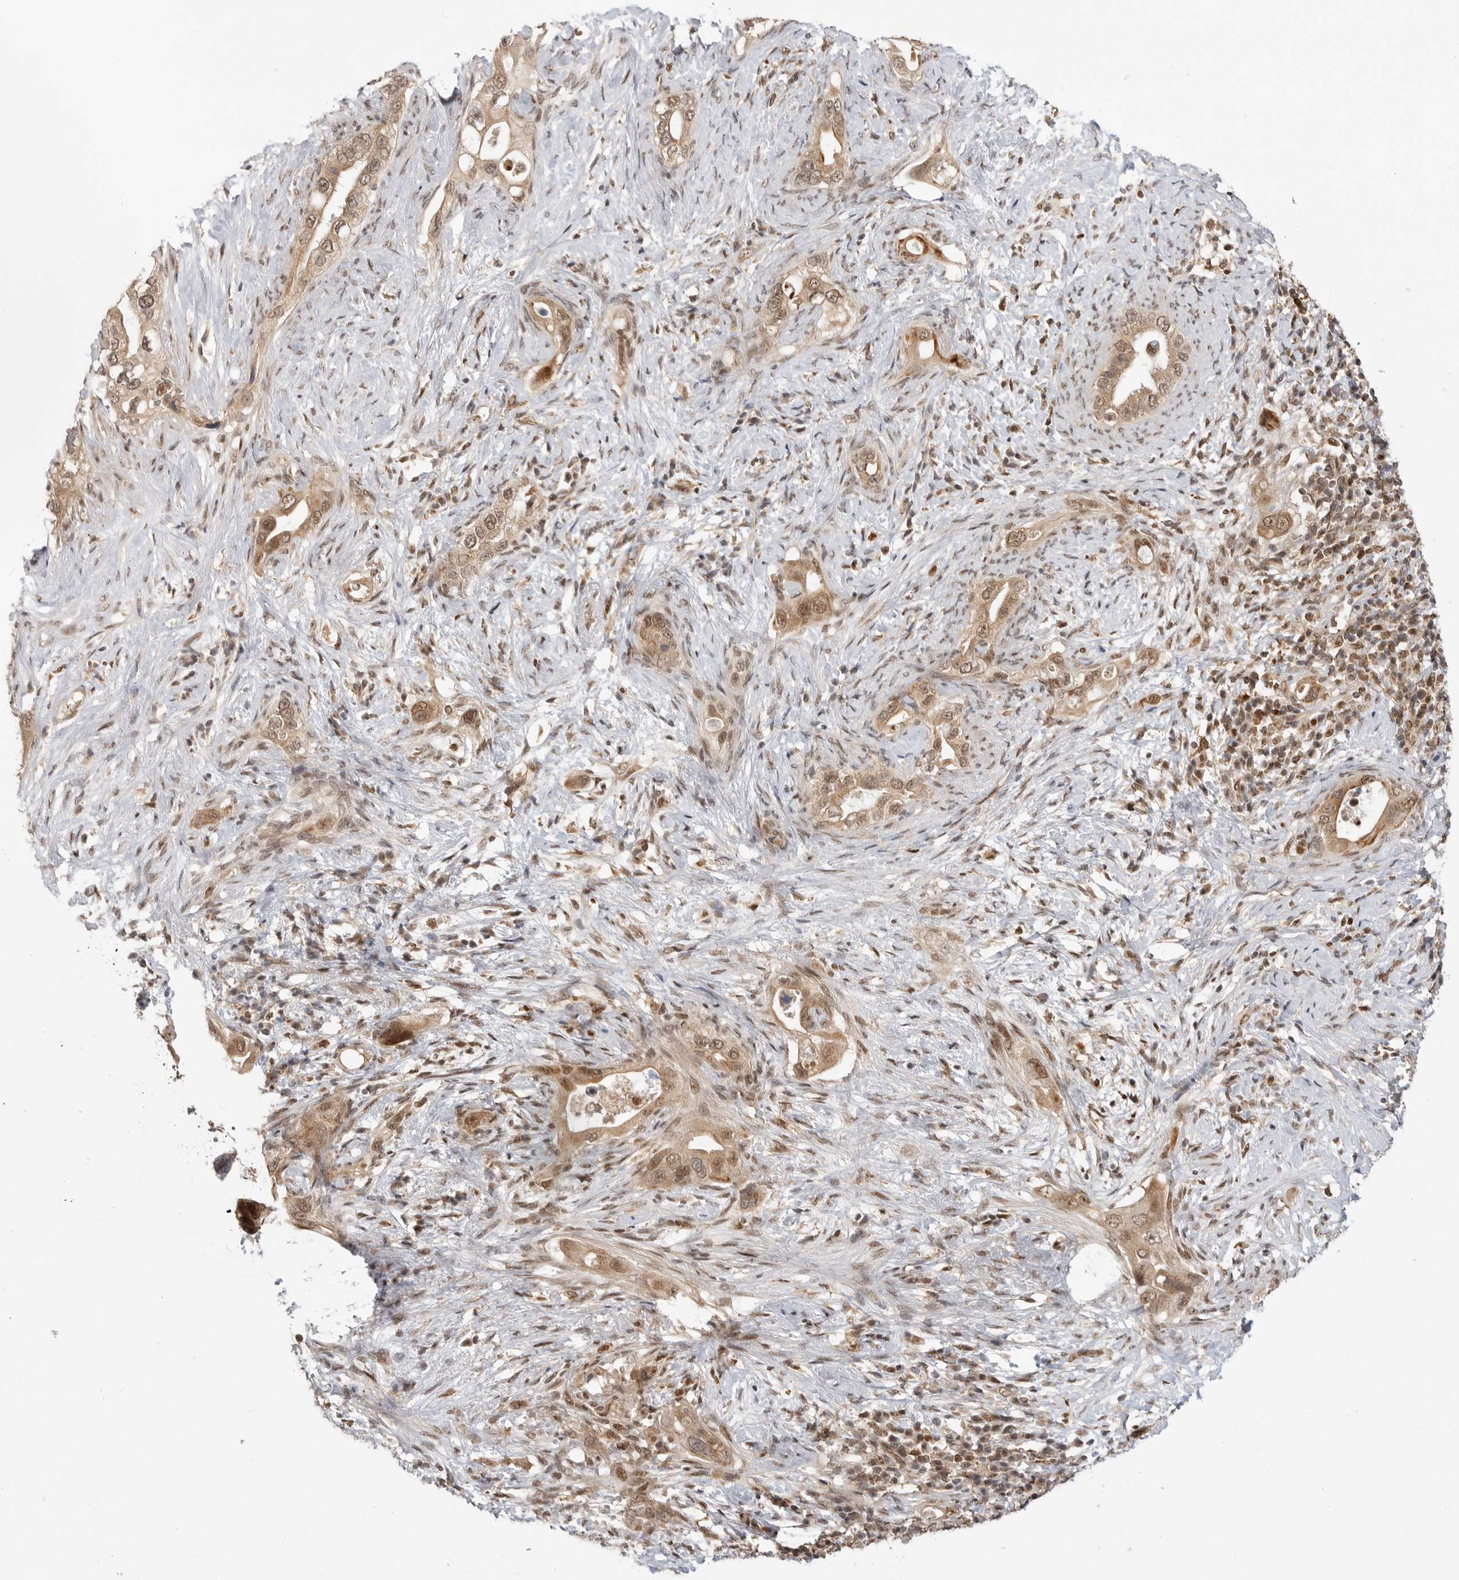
{"staining": {"intensity": "moderate", "quantity": ">75%", "location": "cytoplasmic/membranous,nuclear"}, "tissue": "pancreatic cancer", "cell_type": "Tumor cells", "image_type": "cancer", "snomed": [{"axis": "morphology", "description": "Inflammation, NOS"}, {"axis": "morphology", "description": "Adenocarcinoma, NOS"}, {"axis": "topography", "description": "Pancreas"}], "caption": "The micrograph reveals a brown stain indicating the presence of a protein in the cytoplasmic/membranous and nuclear of tumor cells in adenocarcinoma (pancreatic).", "gene": "ALKAL1", "patient": {"sex": "female", "age": 56}}